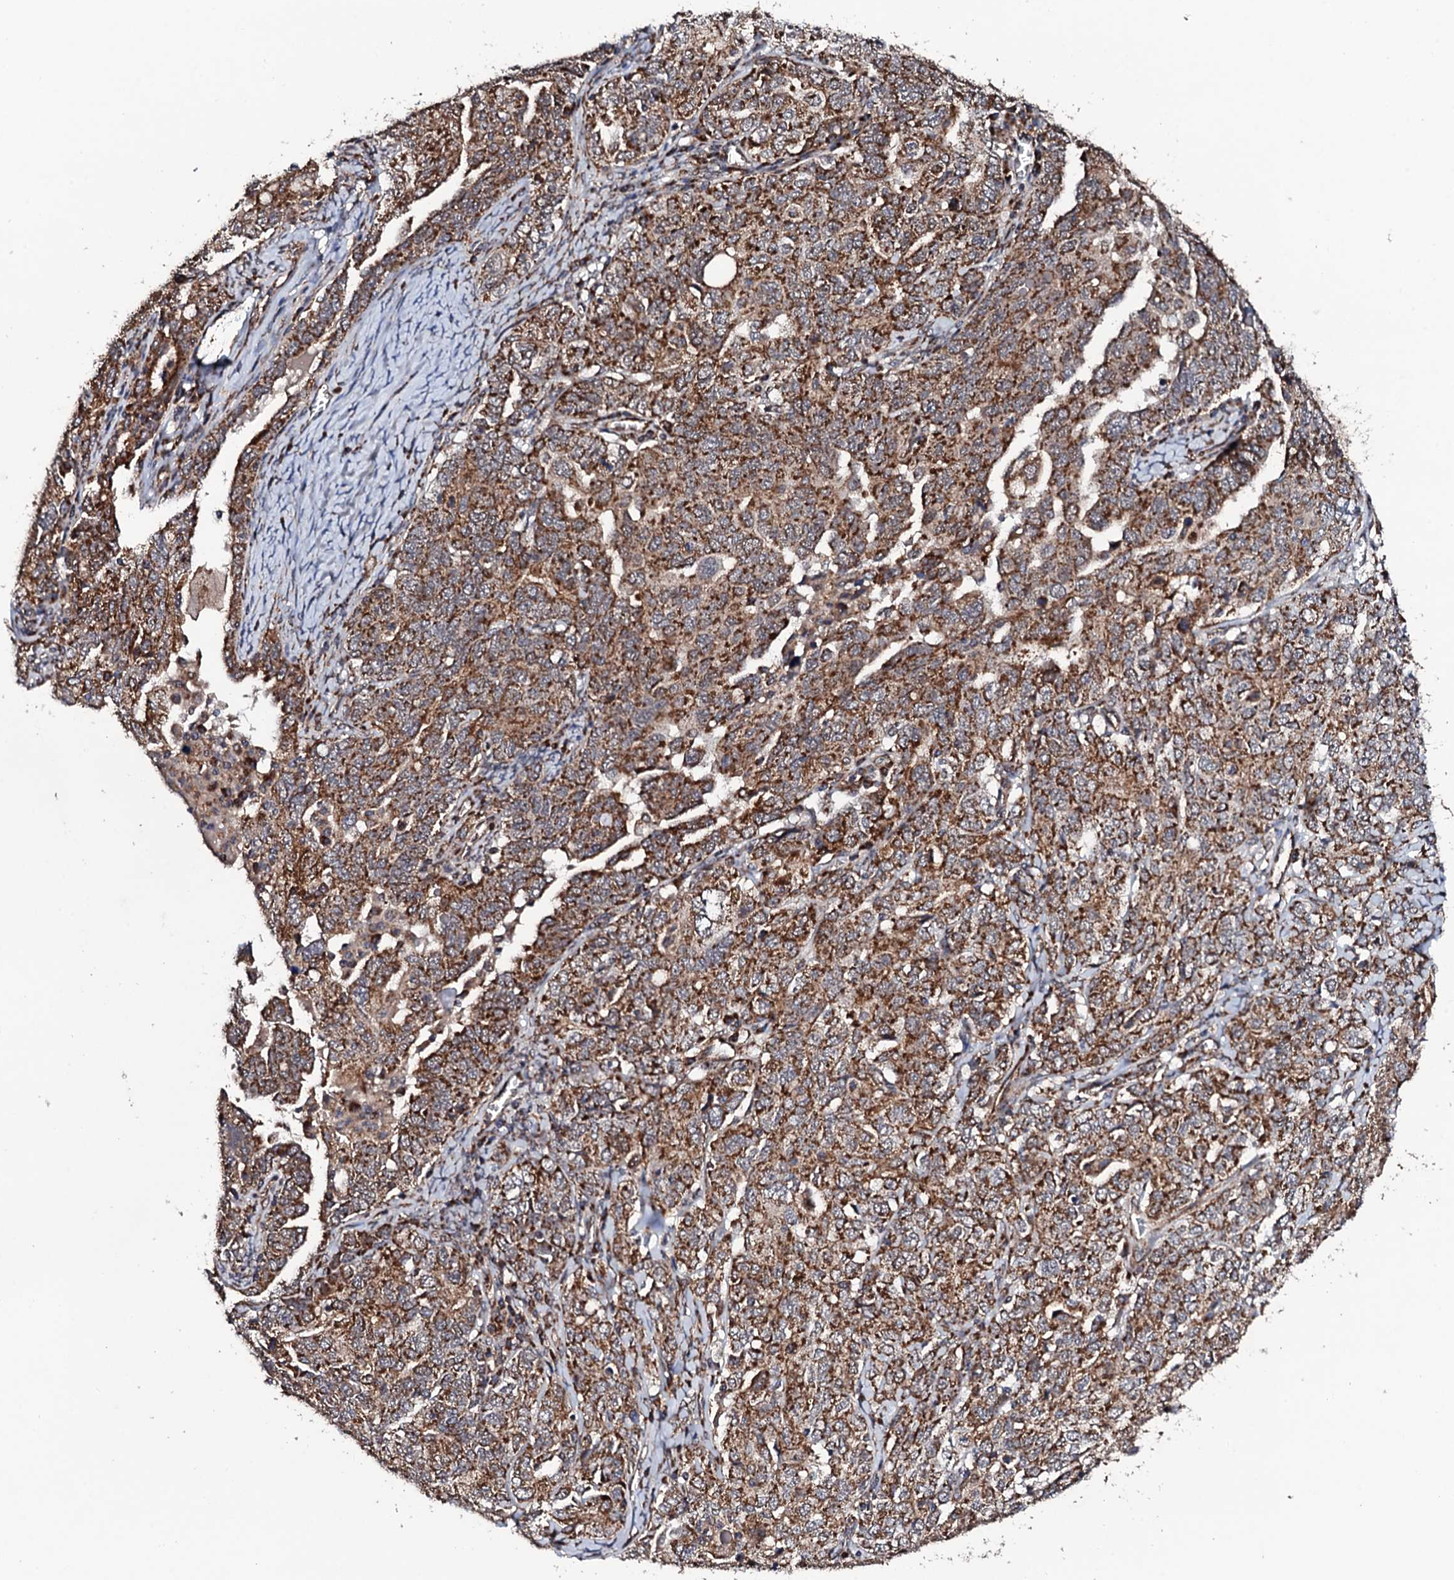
{"staining": {"intensity": "moderate", "quantity": ">75%", "location": "cytoplasmic/membranous"}, "tissue": "ovarian cancer", "cell_type": "Tumor cells", "image_type": "cancer", "snomed": [{"axis": "morphology", "description": "Carcinoma, endometroid"}, {"axis": "topography", "description": "Ovary"}], "caption": "The image reveals a brown stain indicating the presence of a protein in the cytoplasmic/membranous of tumor cells in ovarian cancer.", "gene": "MTIF3", "patient": {"sex": "female", "age": 62}}